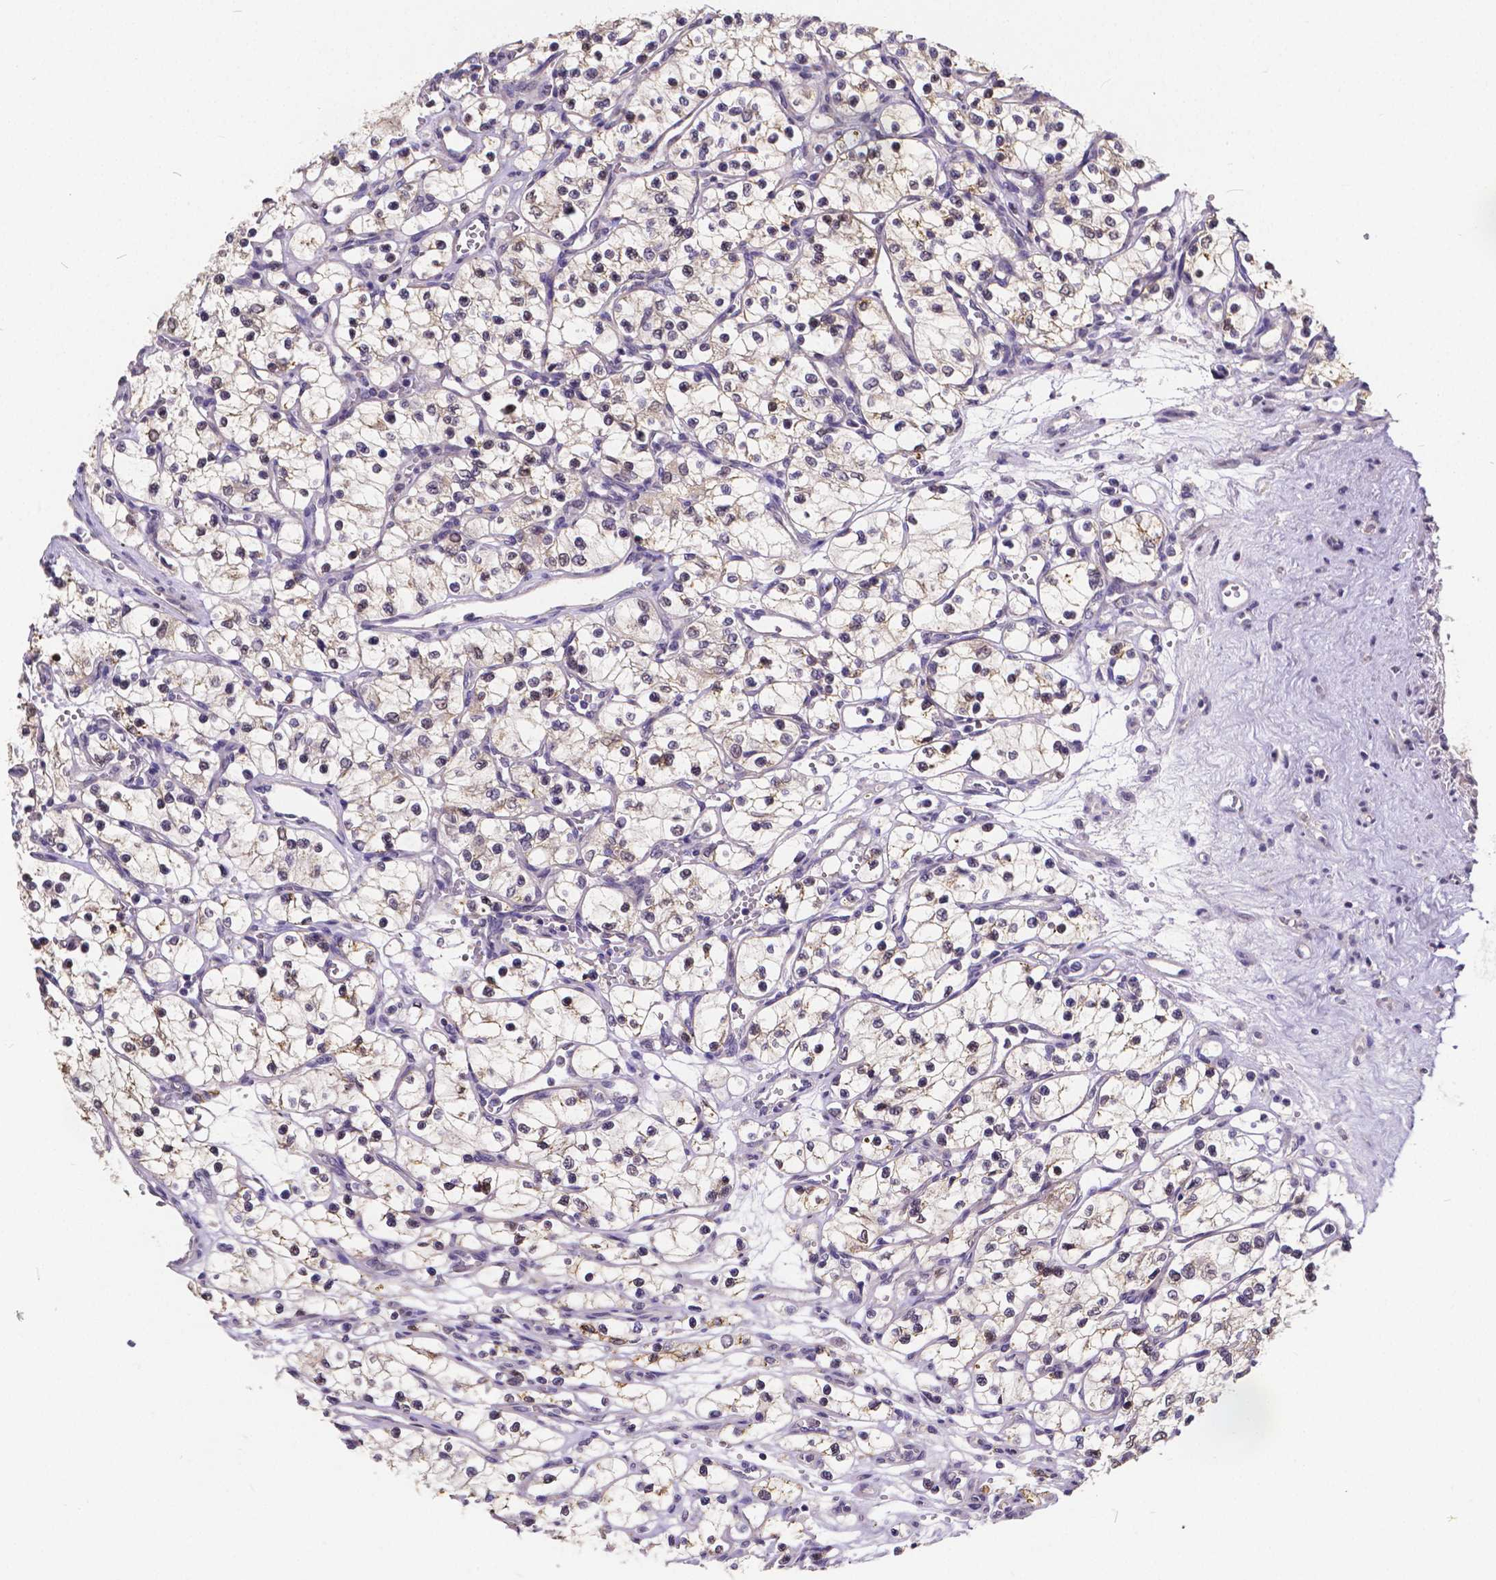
{"staining": {"intensity": "weak", "quantity": "25%-75%", "location": "cytoplasmic/membranous,nuclear"}, "tissue": "renal cancer", "cell_type": "Tumor cells", "image_type": "cancer", "snomed": [{"axis": "morphology", "description": "Adenocarcinoma, NOS"}, {"axis": "topography", "description": "Kidney"}], "caption": "Immunohistochemistry micrograph of human renal cancer (adenocarcinoma) stained for a protein (brown), which exhibits low levels of weak cytoplasmic/membranous and nuclear expression in about 25%-75% of tumor cells.", "gene": "CTNNA2", "patient": {"sex": "female", "age": 69}}